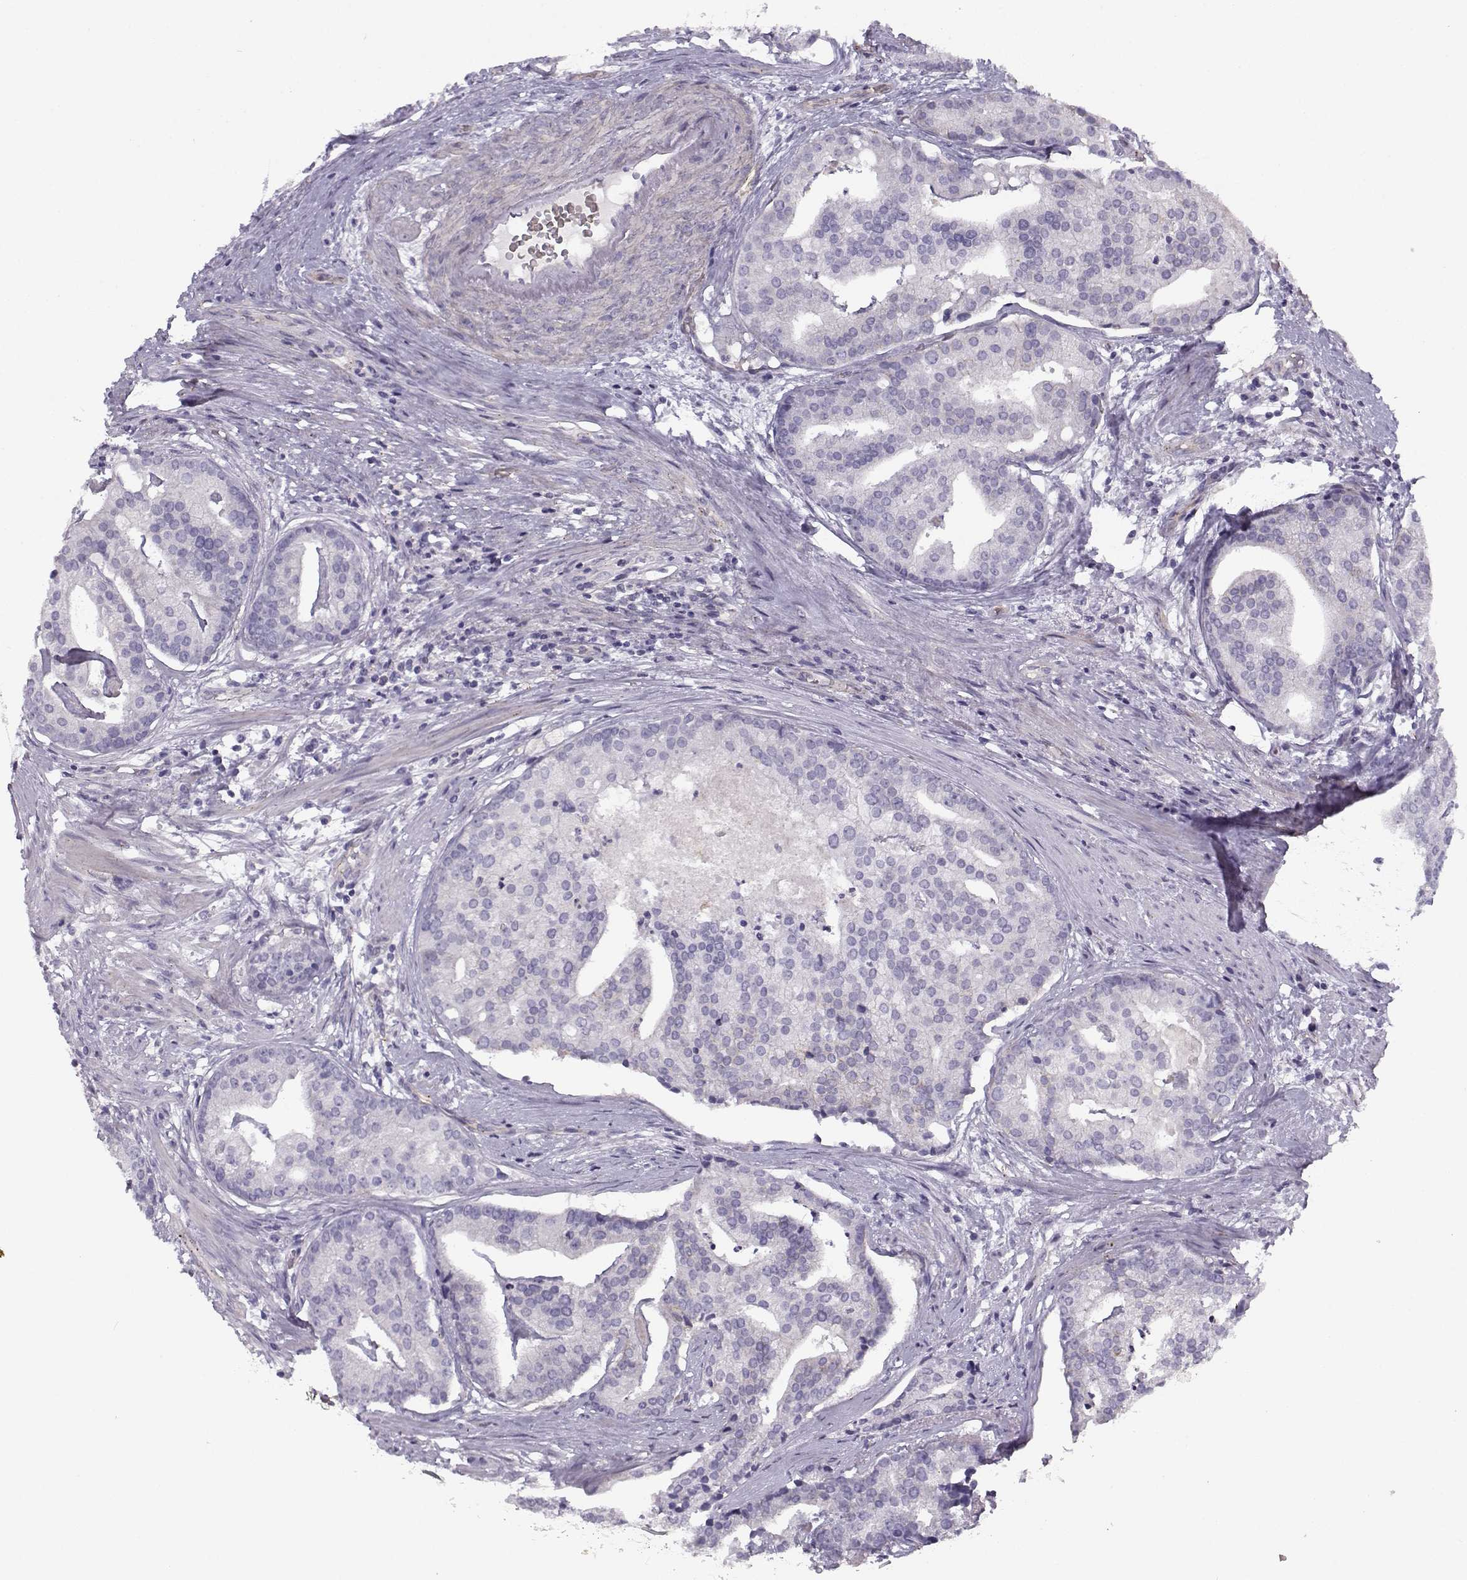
{"staining": {"intensity": "negative", "quantity": "none", "location": "none"}, "tissue": "prostate cancer", "cell_type": "Tumor cells", "image_type": "cancer", "snomed": [{"axis": "morphology", "description": "Adenocarcinoma, NOS"}, {"axis": "topography", "description": "Prostate and seminal vesicle, NOS"}, {"axis": "topography", "description": "Prostate"}], "caption": "DAB immunohistochemical staining of prostate cancer (adenocarcinoma) displays no significant staining in tumor cells.", "gene": "MYO1A", "patient": {"sex": "male", "age": 44}}